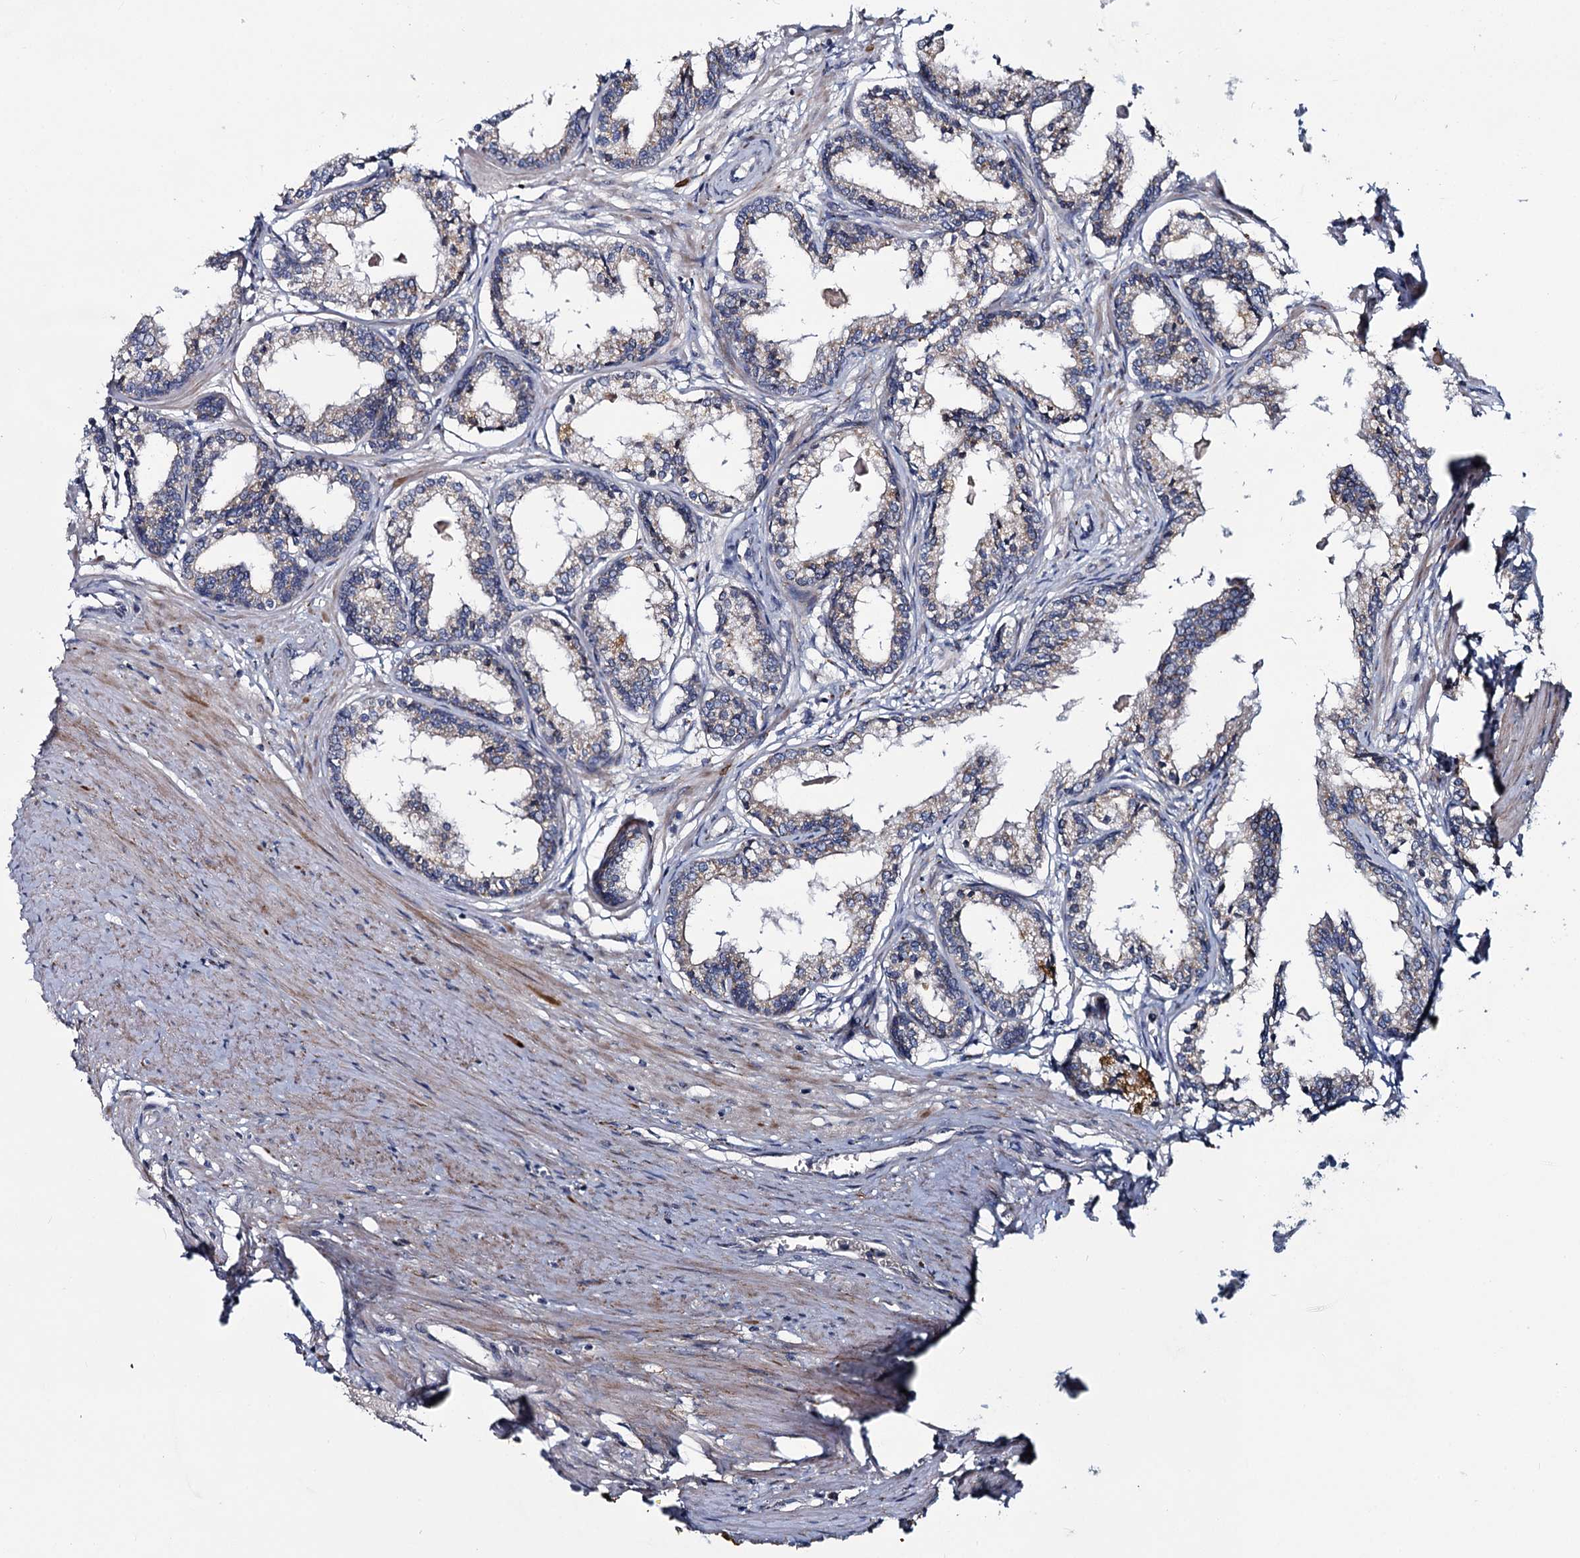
{"staining": {"intensity": "weak", "quantity": "<25%", "location": "cytoplasmic/membranous"}, "tissue": "prostate cancer", "cell_type": "Tumor cells", "image_type": "cancer", "snomed": [{"axis": "morphology", "description": "Adenocarcinoma, High grade"}, {"axis": "topography", "description": "Prostate"}], "caption": "The image reveals no staining of tumor cells in prostate high-grade adenocarcinoma.", "gene": "DCUN1D2", "patient": {"sex": "male", "age": 68}}